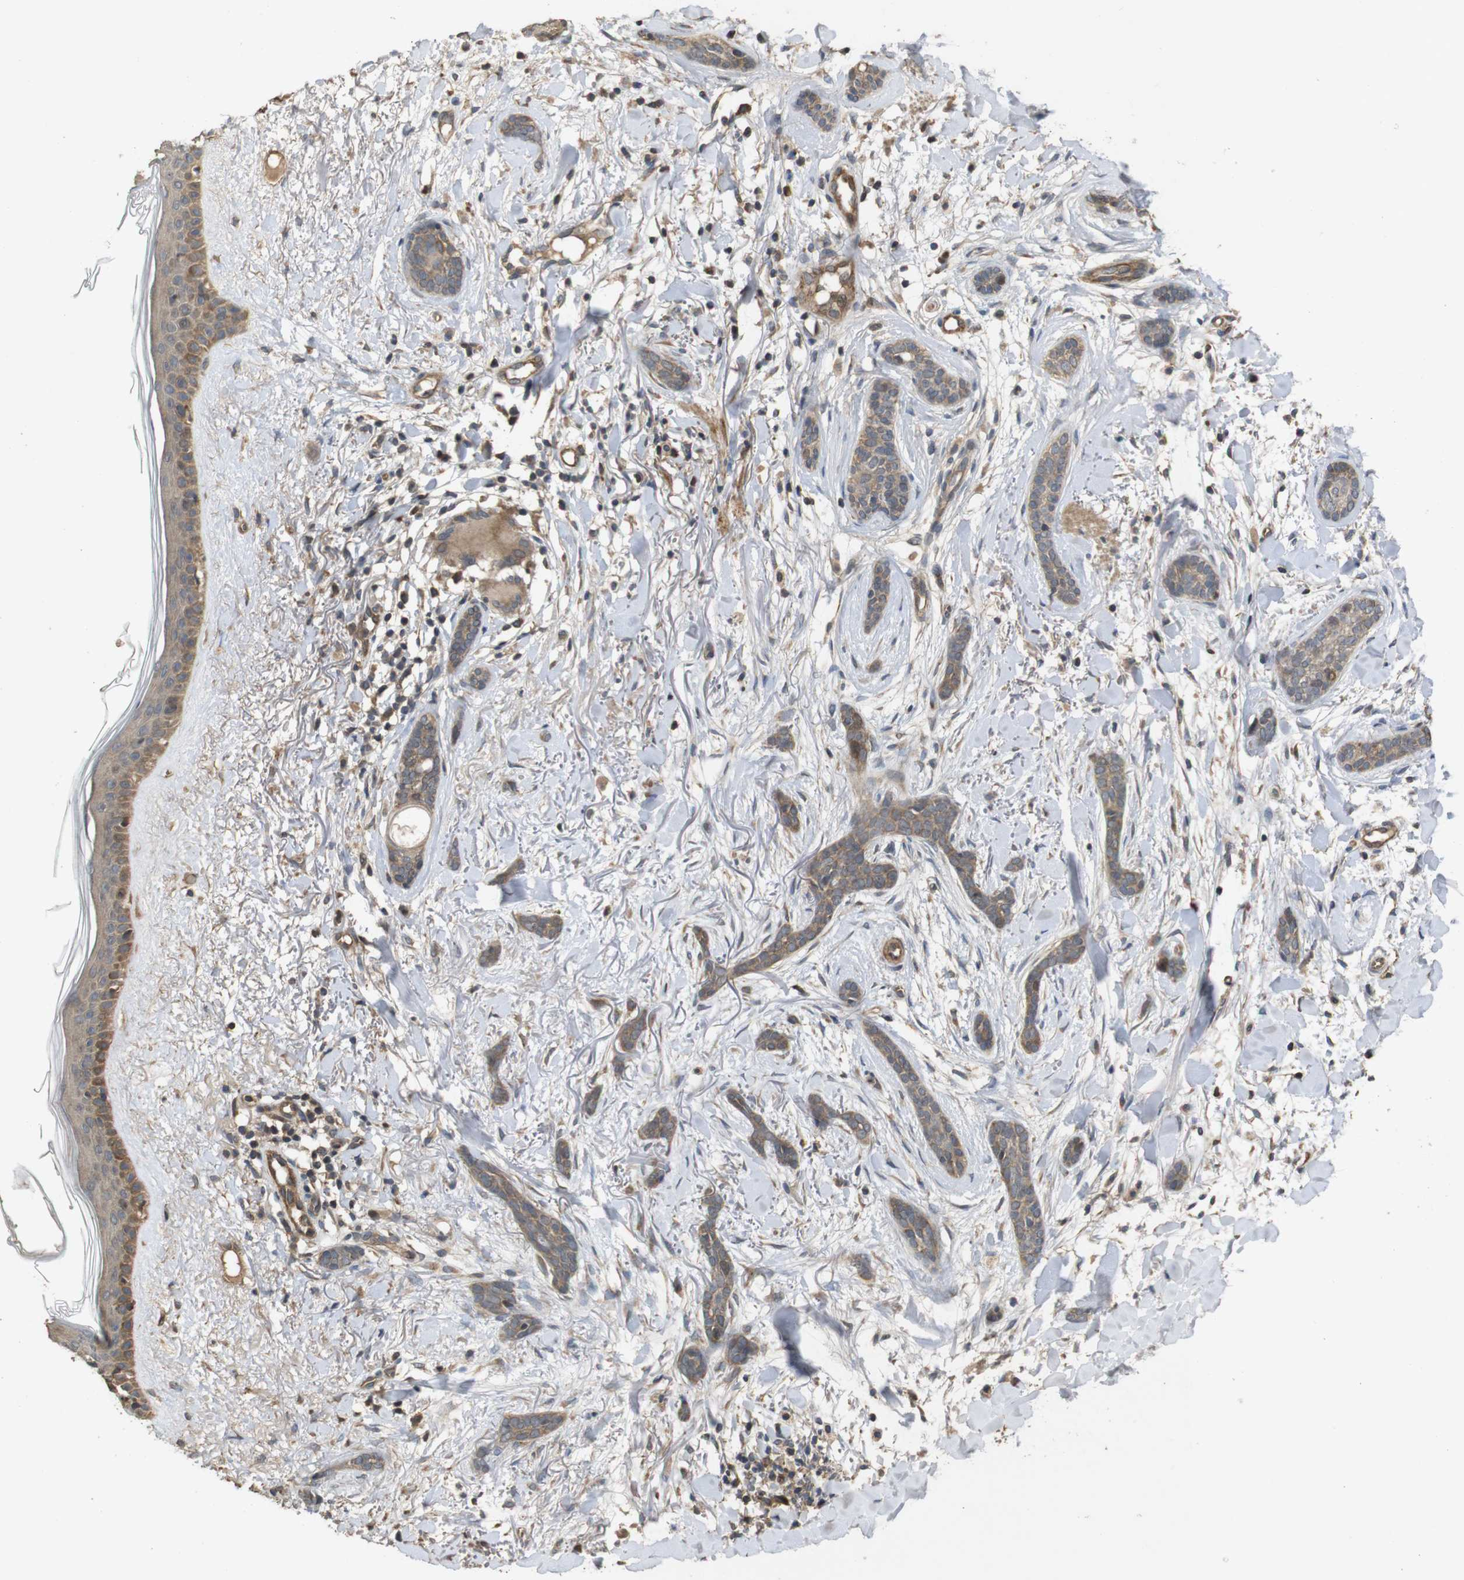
{"staining": {"intensity": "weak", "quantity": ">75%", "location": "cytoplasmic/membranous"}, "tissue": "skin cancer", "cell_type": "Tumor cells", "image_type": "cancer", "snomed": [{"axis": "morphology", "description": "Basal cell carcinoma"}, {"axis": "morphology", "description": "Adnexal tumor, benign"}, {"axis": "topography", "description": "Skin"}], "caption": "This micrograph exhibits IHC staining of human skin cancer, with low weak cytoplasmic/membranous staining in approximately >75% of tumor cells.", "gene": "PCDHB10", "patient": {"sex": "female", "age": 42}}